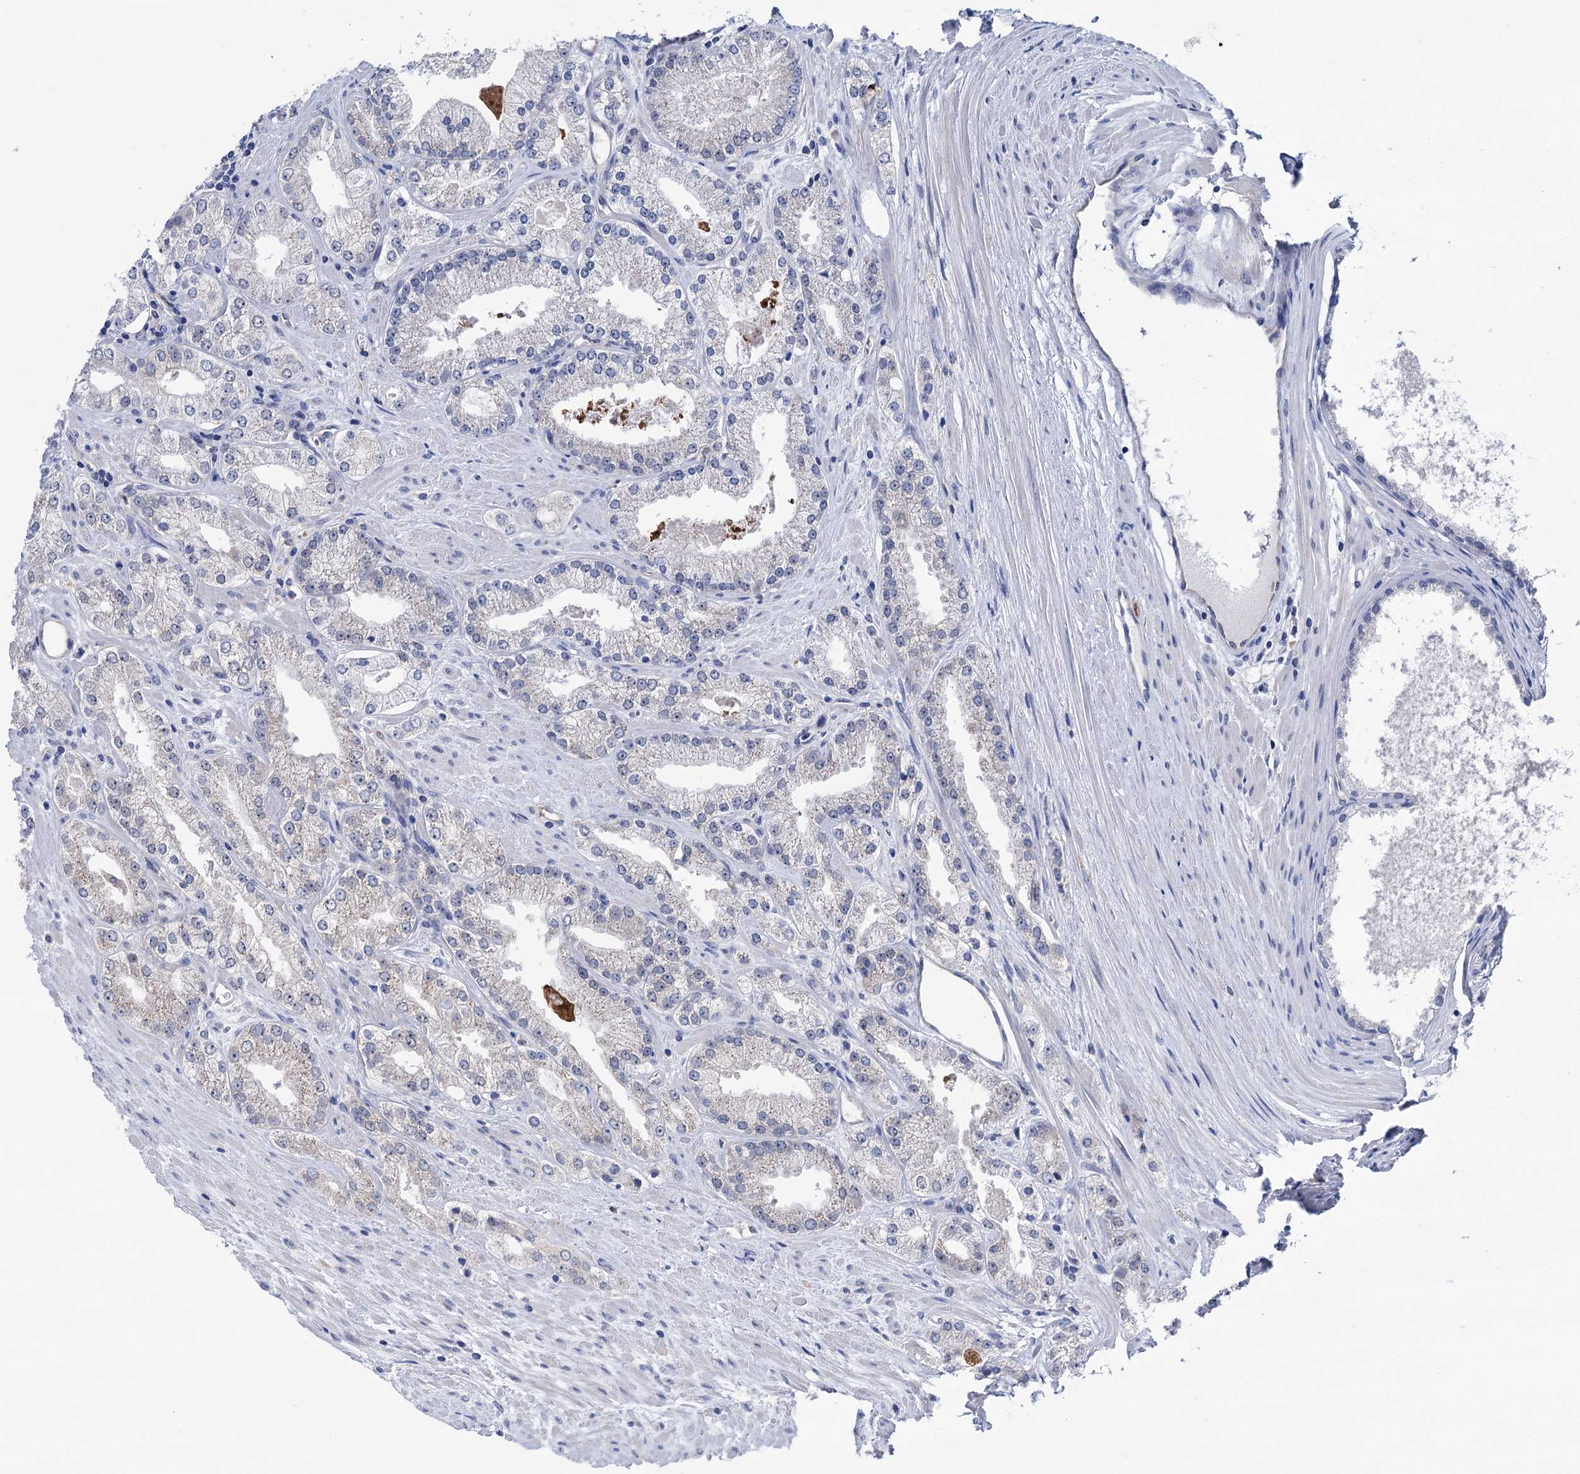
{"staining": {"intensity": "negative", "quantity": "none", "location": "none"}, "tissue": "prostate cancer", "cell_type": "Tumor cells", "image_type": "cancer", "snomed": [{"axis": "morphology", "description": "Adenocarcinoma, Low grade"}, {"axis": "topography", "description": "Prostate"}], "caption": "A histopathology image of prostate cancer stained for a protein shows no brown staining in tumor cells. (Immunohistochemistry (ihc), brightfield microscopy, high magnification).", "gene": "ZNRD2", "patient": {"sex": "male", "age": 69}}